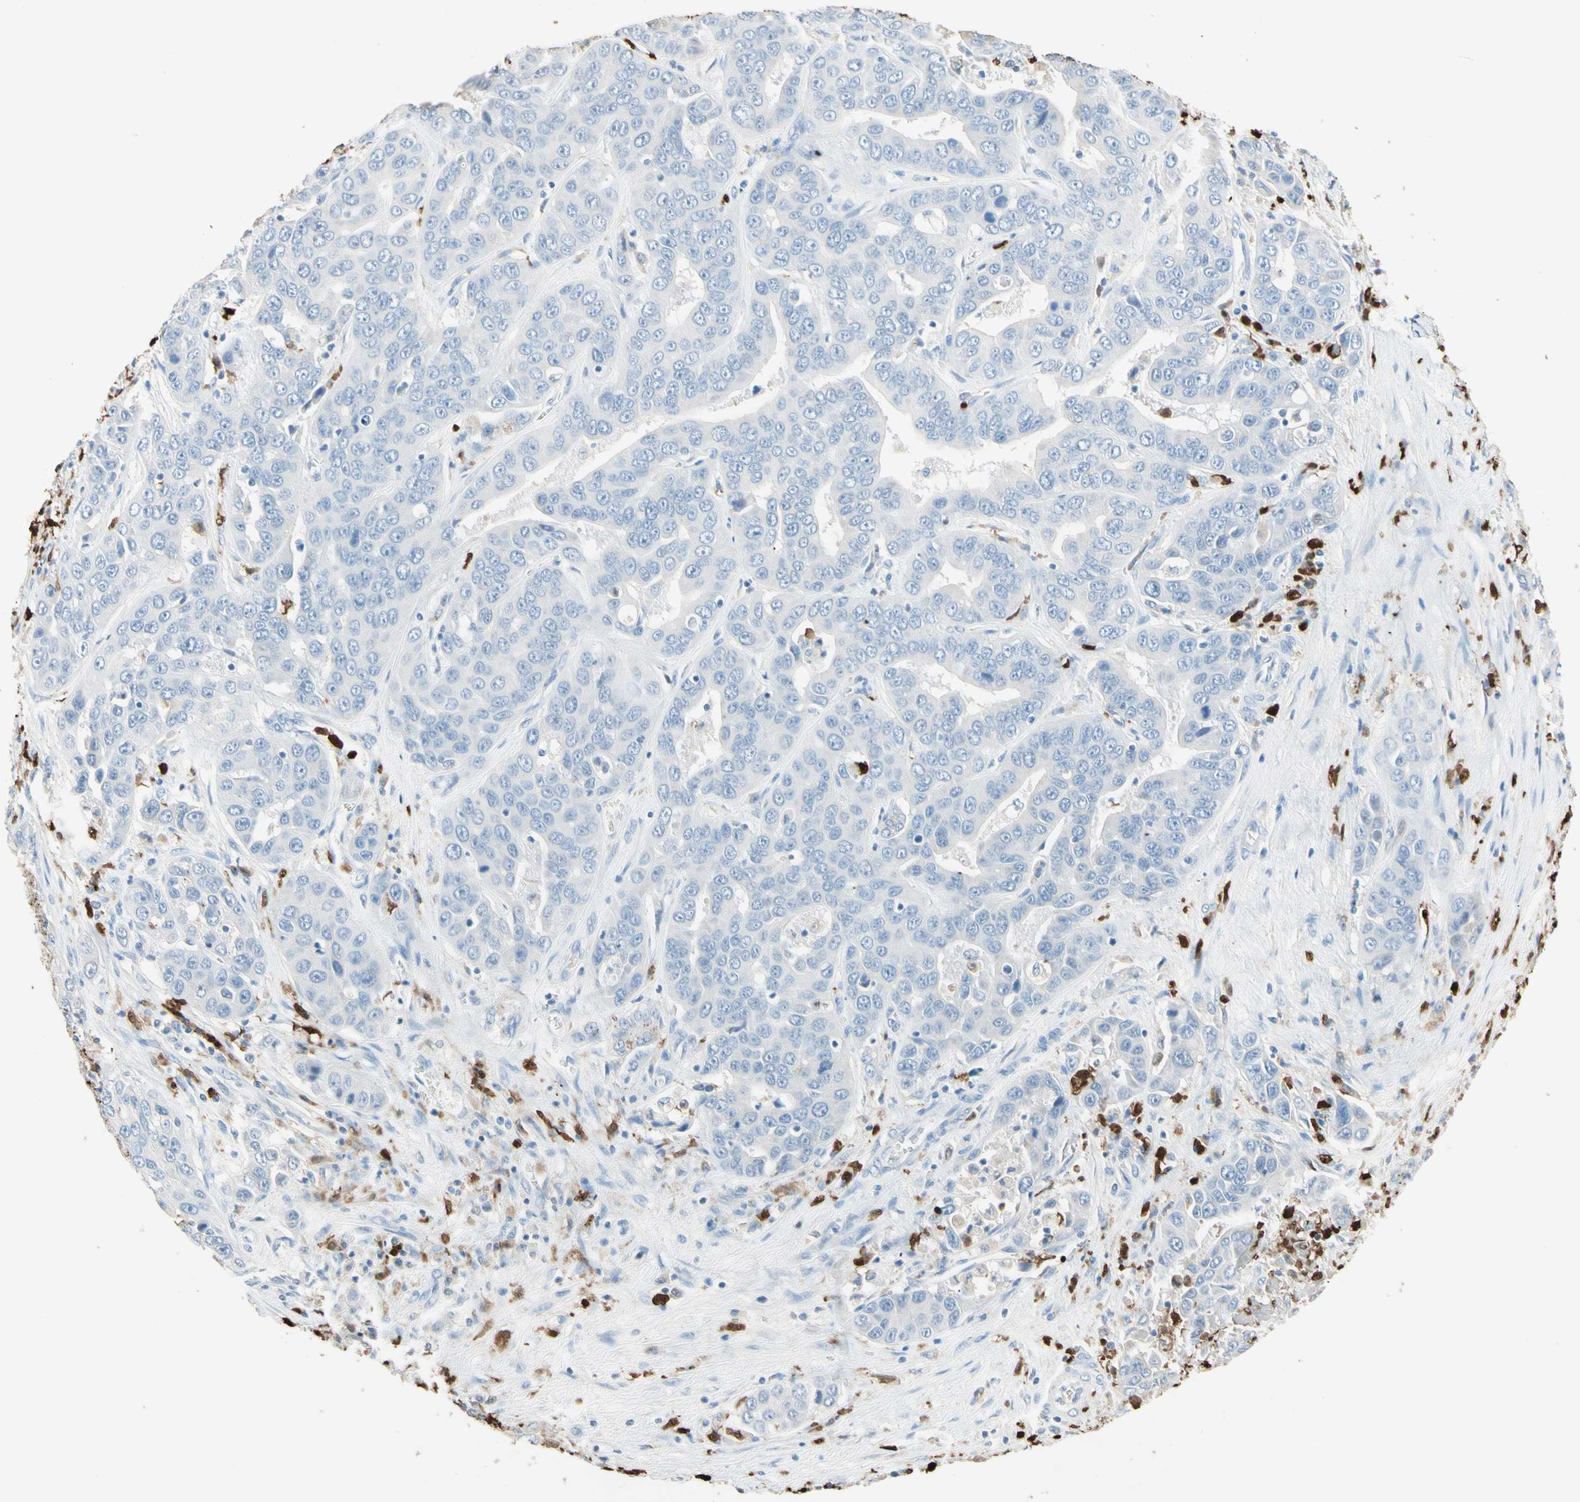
{"staining": {"intensity": "negative", "quantity": "none", "location": "none"}, "tissue": "liver cancer", "cell_type": "Tumor cells", "image_type": "cancer", "snomed": [{"axis": "morphology", "description": "Cholangiocarcinoma"}, {"axis": "topography", "description": "Liver"}], "caption": "Tumor cells show no significant protein staining in cholangiocarcinoma (liver).", "gene": "NFKBIZ", "patient": {"sex": "female", "age": 52}}